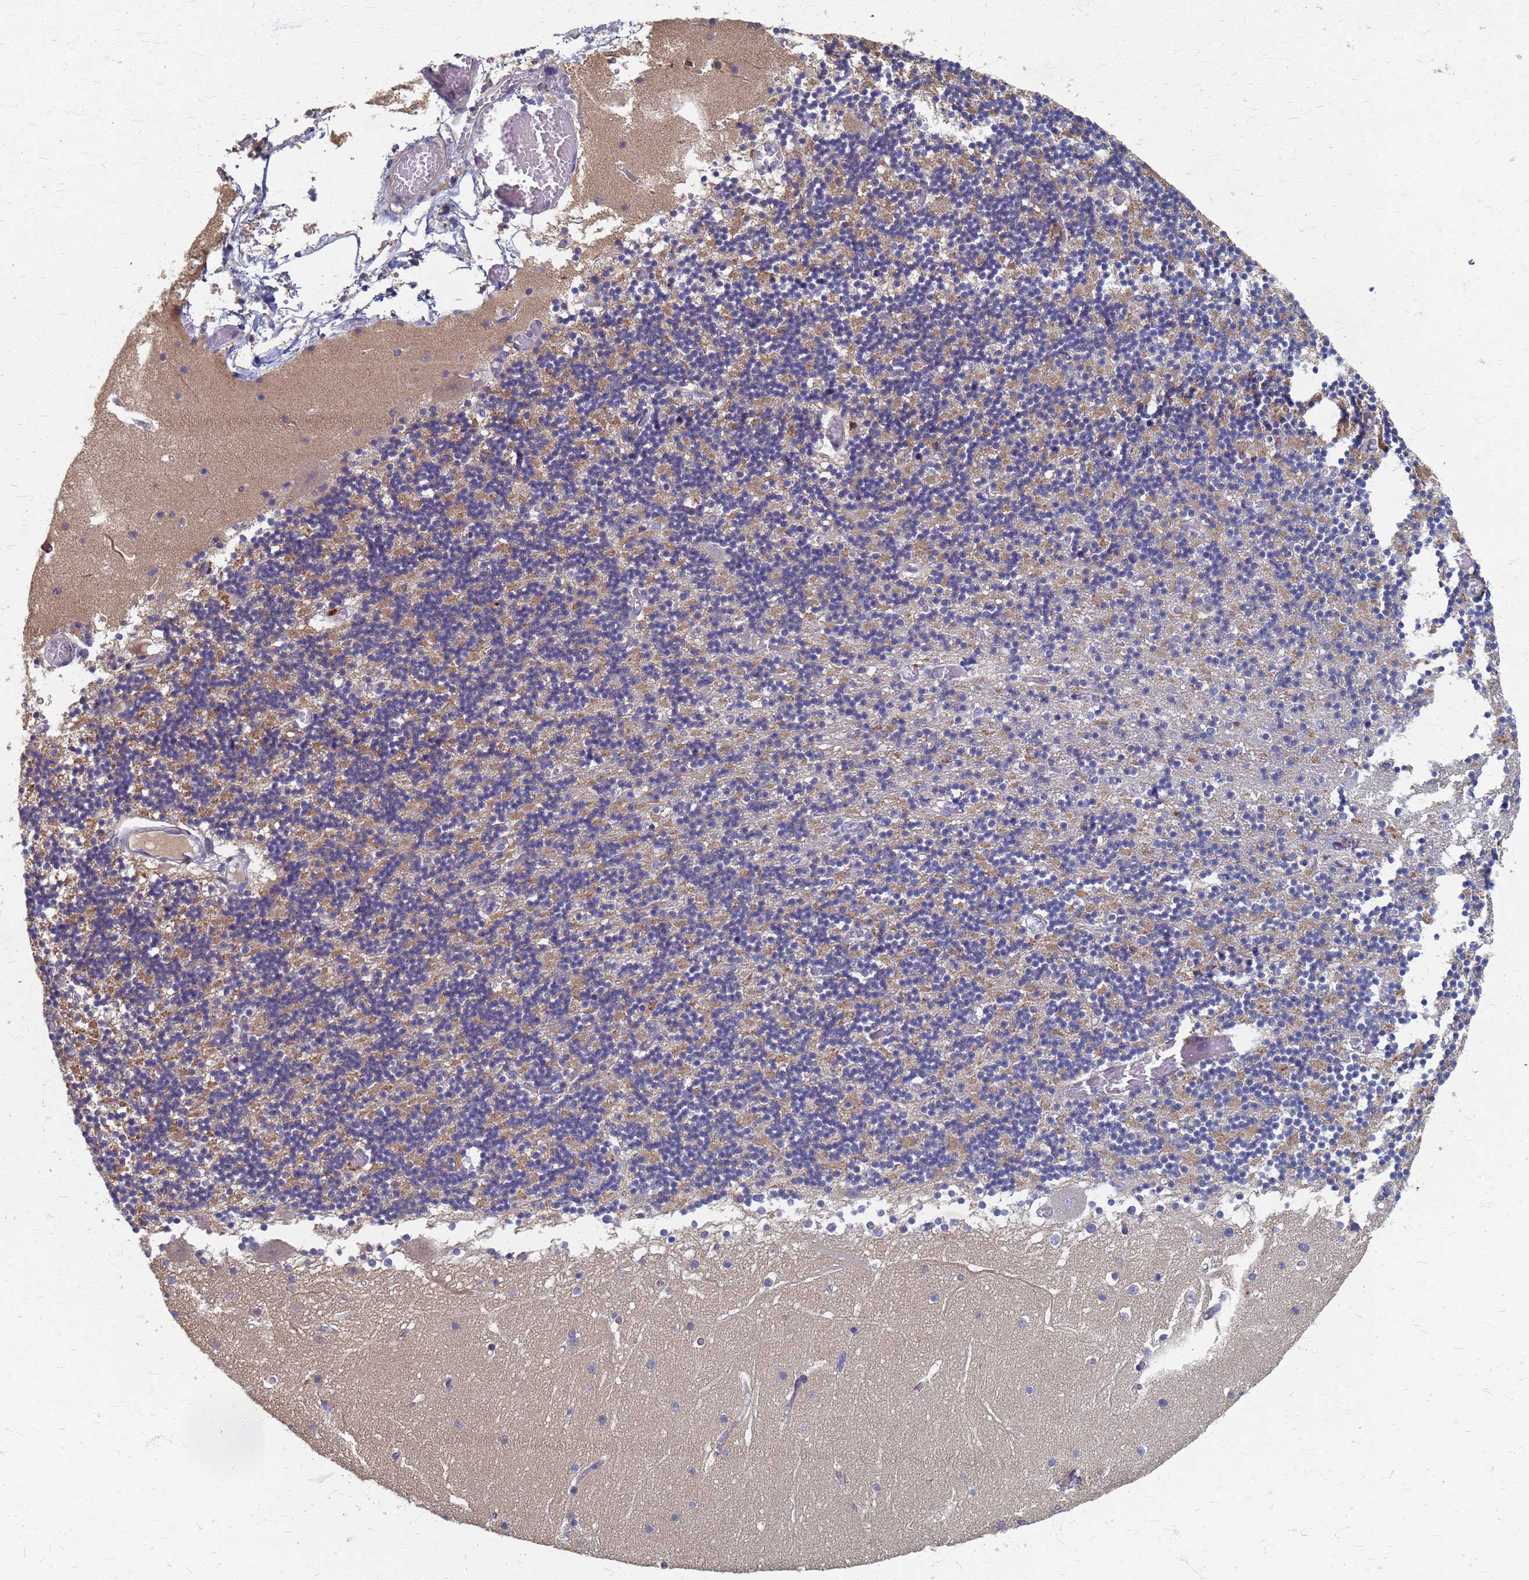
{"staining": {"intensity": "moderate", "quantity": "25%-75%", "location": "cytoplasmic/membranous"}, "tissue": "cerebellum", "cell_type": "Cells in granular layer", "image_type": "normal", "snomed": [{"axis": "morphology", "description": "Normal tissue, NOS"}, {"axis": "topography", "description": "Cerebellum"}], "caption": "A histopathology image of human cerebellum stained for a protein demonstrates moderate cytoplasmic/membranous brown staining in cells in granular layer.", "gene": "KRCC1", "patient": {"sex": "female", "age": 28}}